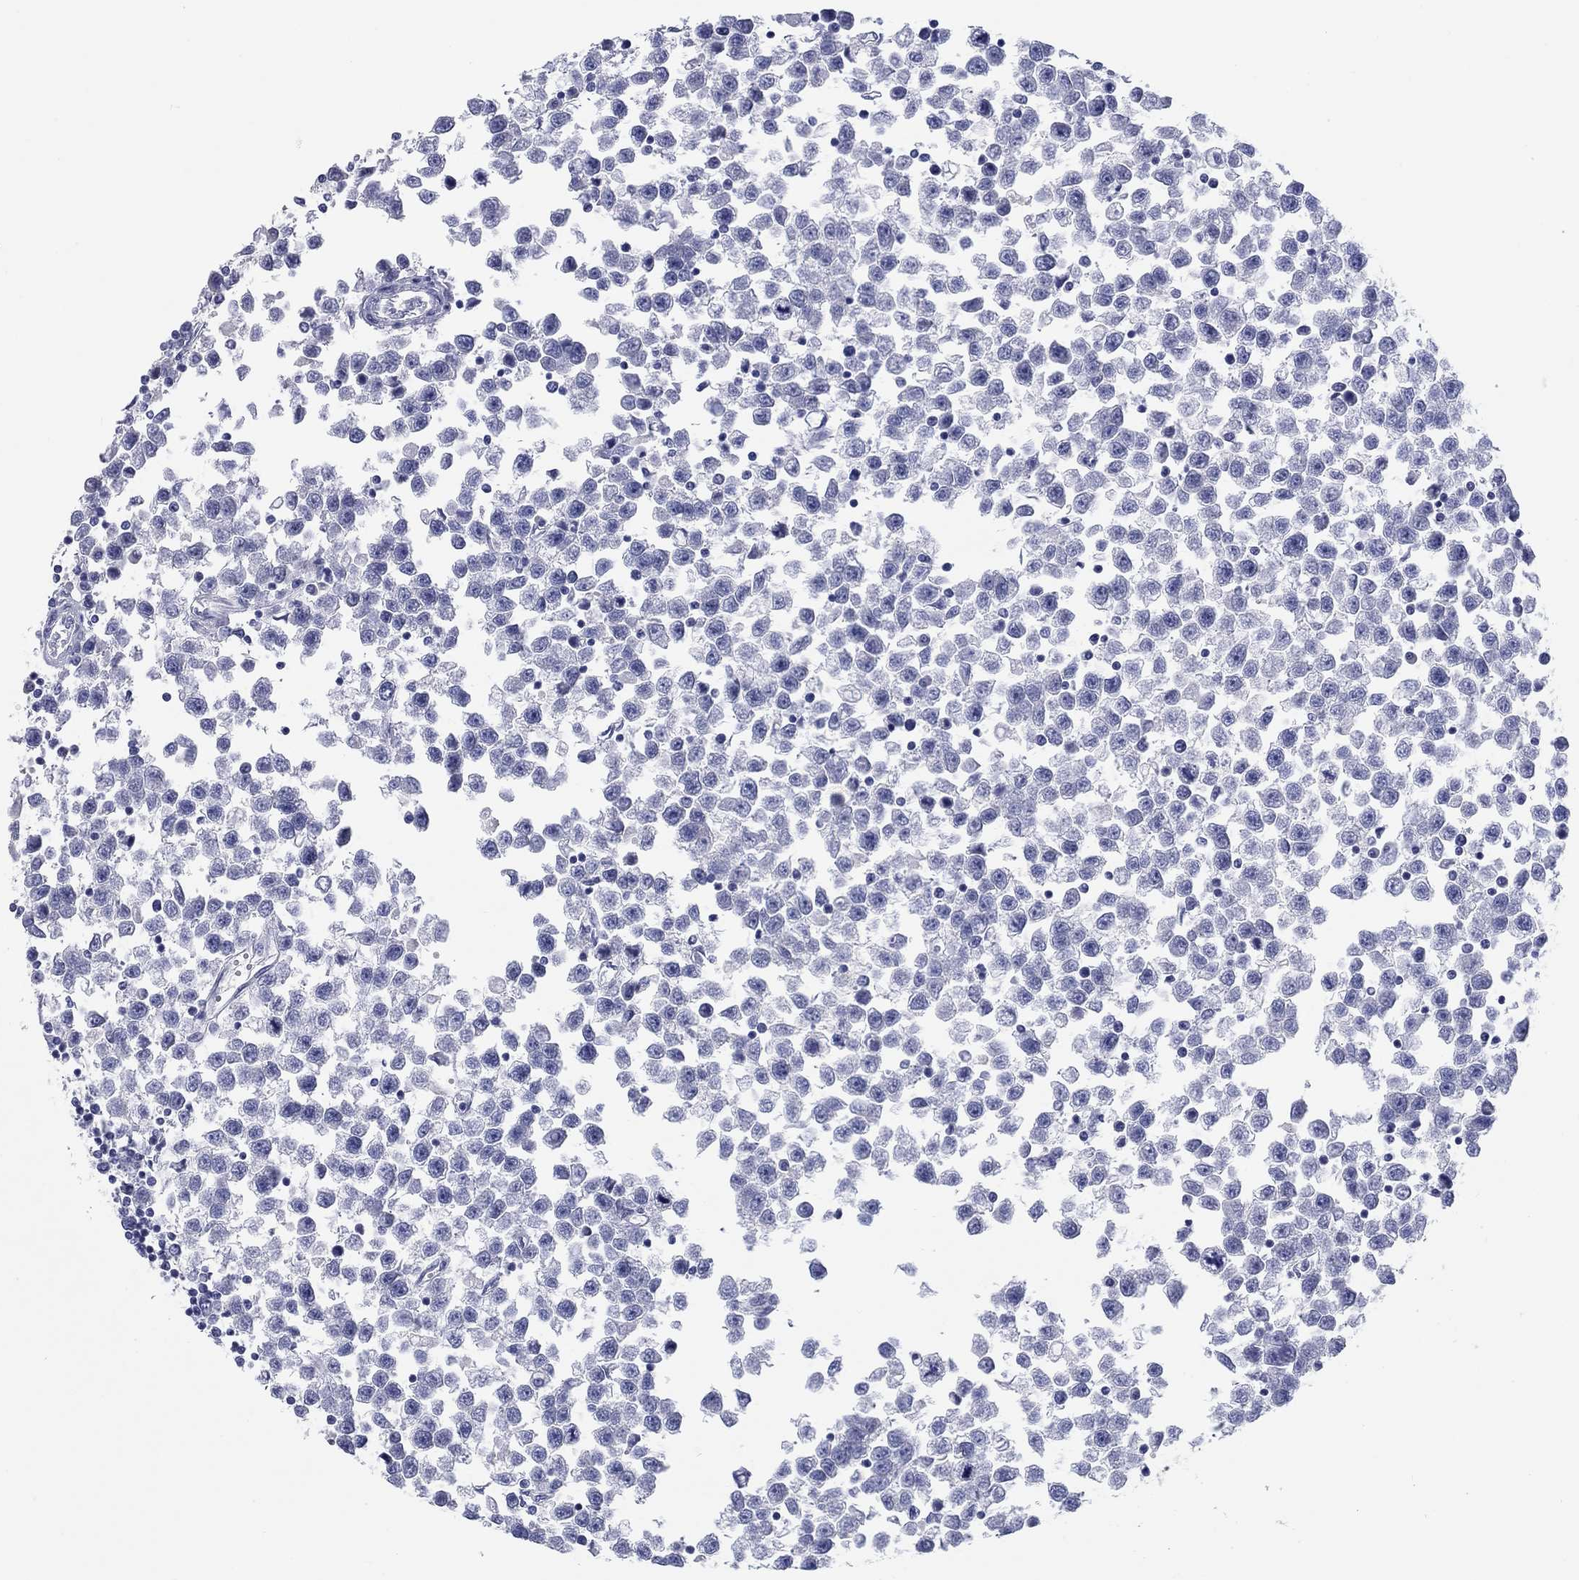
{"staining": {"intensity": "negative", "quantity": "none", "location": "none"}, "tissue": "testis cancer", "cell_type": "Tumor cells", "image_type": "cancer", "snomed": [{"axis": "morphology", "description": "Seminoma, NOS"}, {"axis": "topography", "description": "Testis"}], "caption": "This is an immunohistochemistry (IHC) micrograph of human testis seminoma. There is no positivity in tumor cells.", "gene": "LRRC4C", "patient": {"sex": "male", "age": 34}}